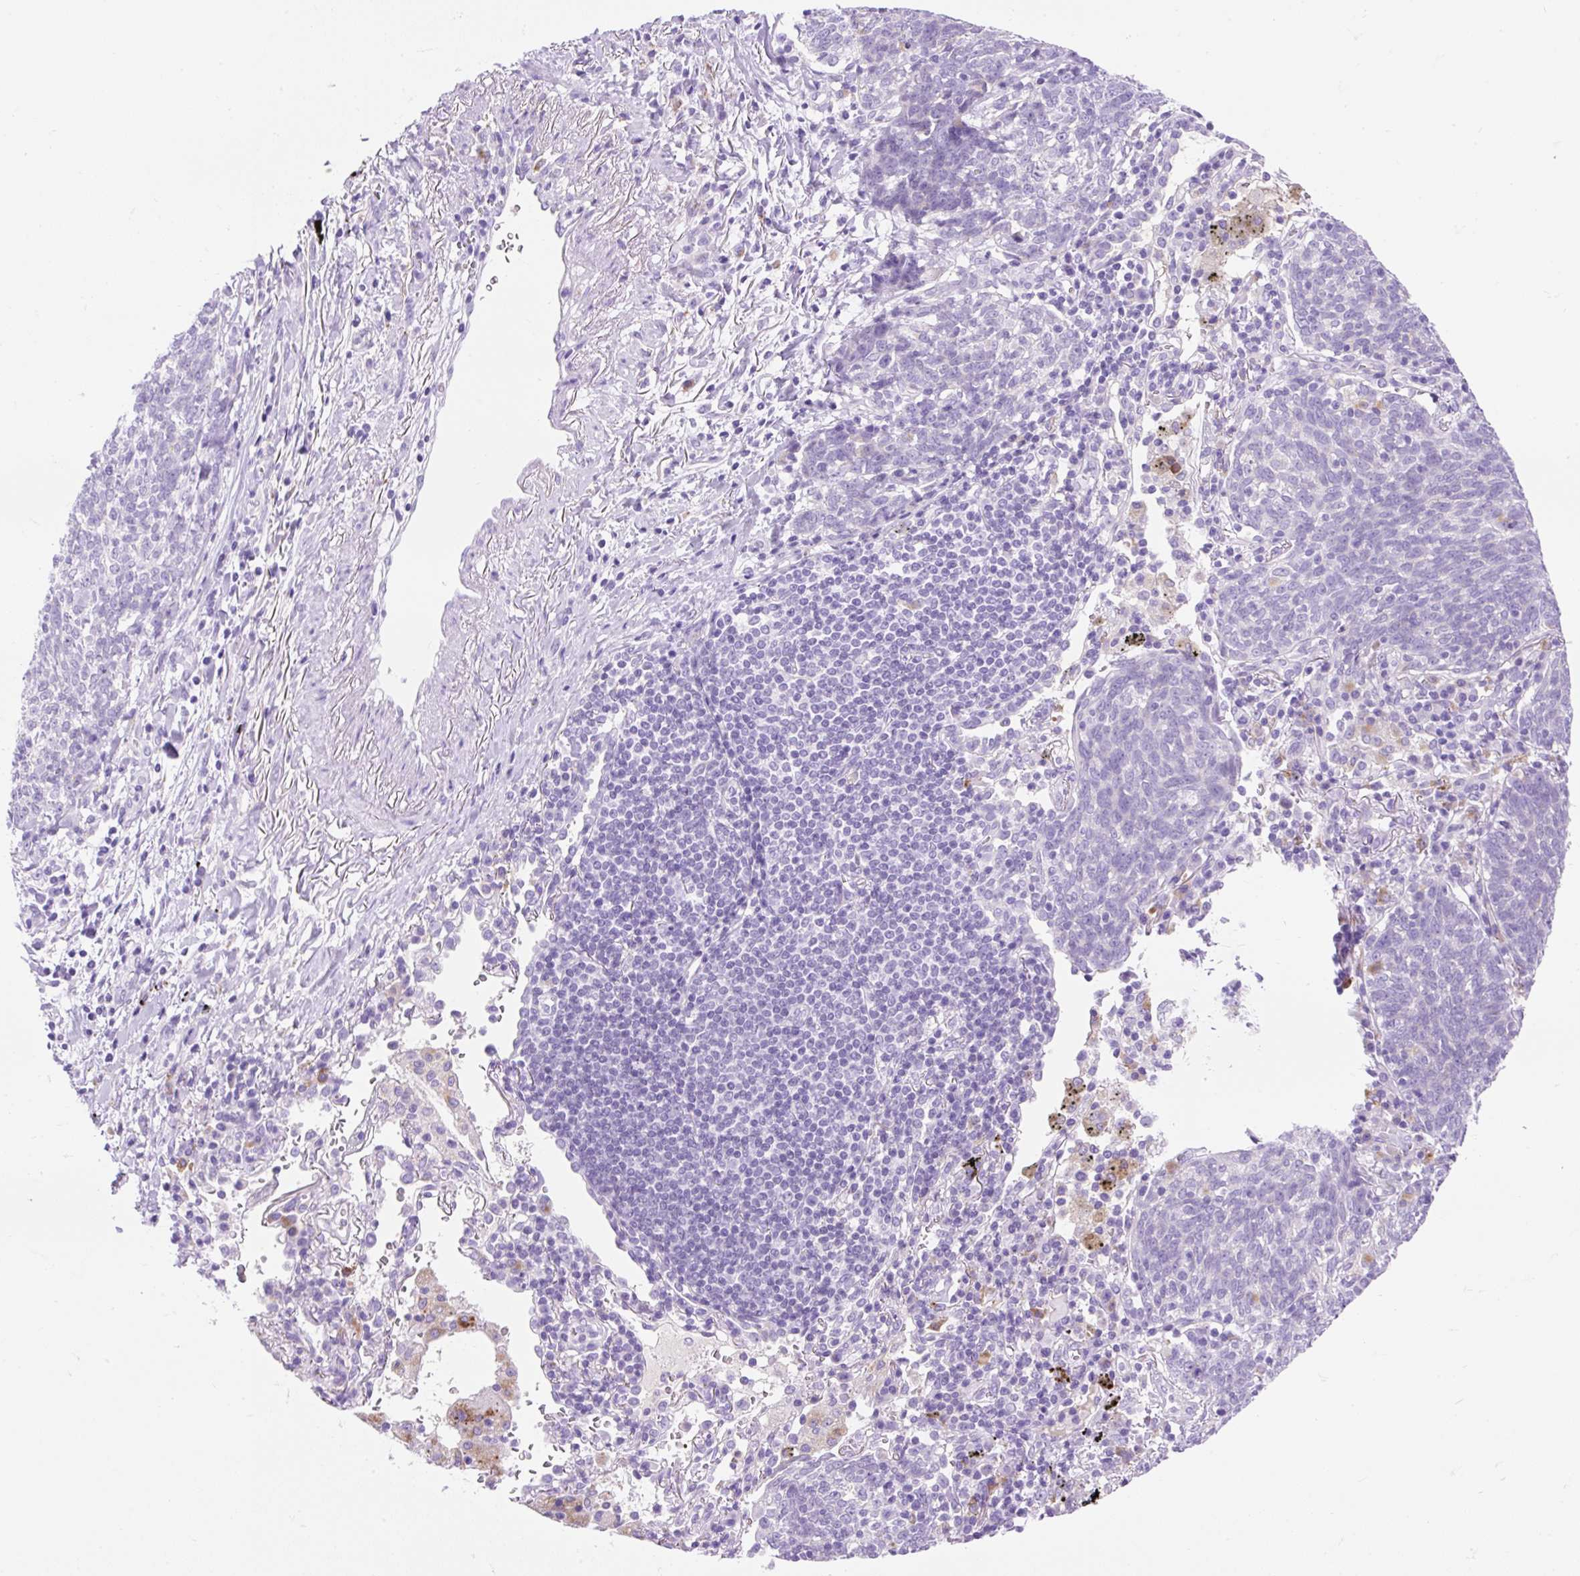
{"staining": {"intensity": "negative", "quantity": "none", "location": "none"}, "tissue": "lung cancer", "cell_type": "Tumor cells", "image_type": "cancer", "snomed": [{"axis": "morphology", "description": "Squamous cell carcinoma, NOS"}, {"axis": "topography", "description": "Lung"}], "caption": "Tumor cells are negative for brown protein staining in squamous cell carcinoma (lung).", "gene": "HEXB", "patient": {"sex": "female", "age": 72}}